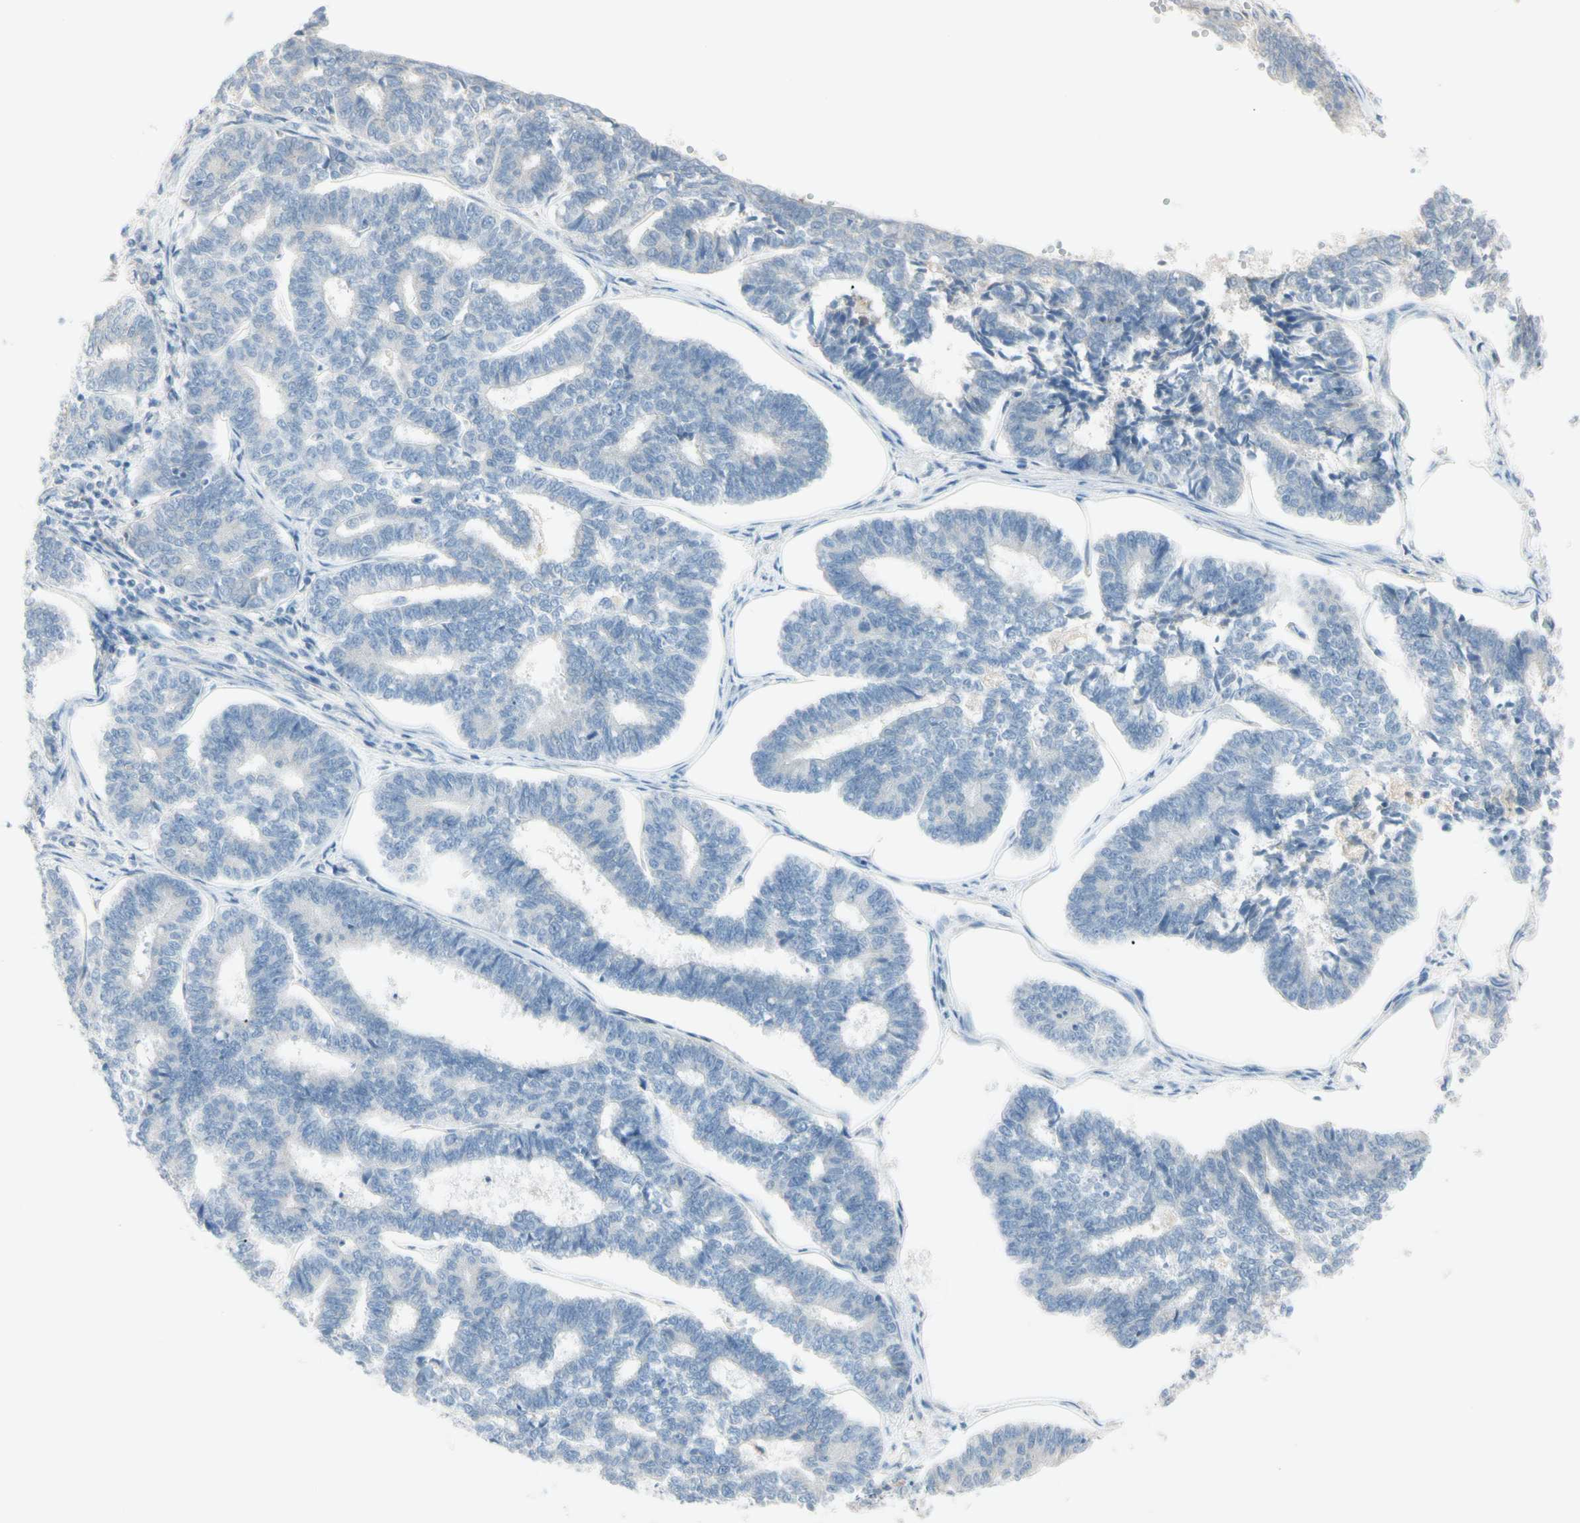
{"staining": {"intensity": "negative", "quantity": "none", "location": "none"}, "tissue": "endometrial cancer", "cell_type": "Tumor cells", "image_type": "cancer", "snomed": [{"axis": "morphology", "description": "Adenocarcinoma, NOS"}, {"axis": "topography", "description": "Endometrium"}], "caption": "A photomicrograph of endometrial adenocarcinoma stained for a protein reveals no brown staining in tumor cells.", "gene": "ALDH18A1", "patient": {"sex": "female", "age": 70}}